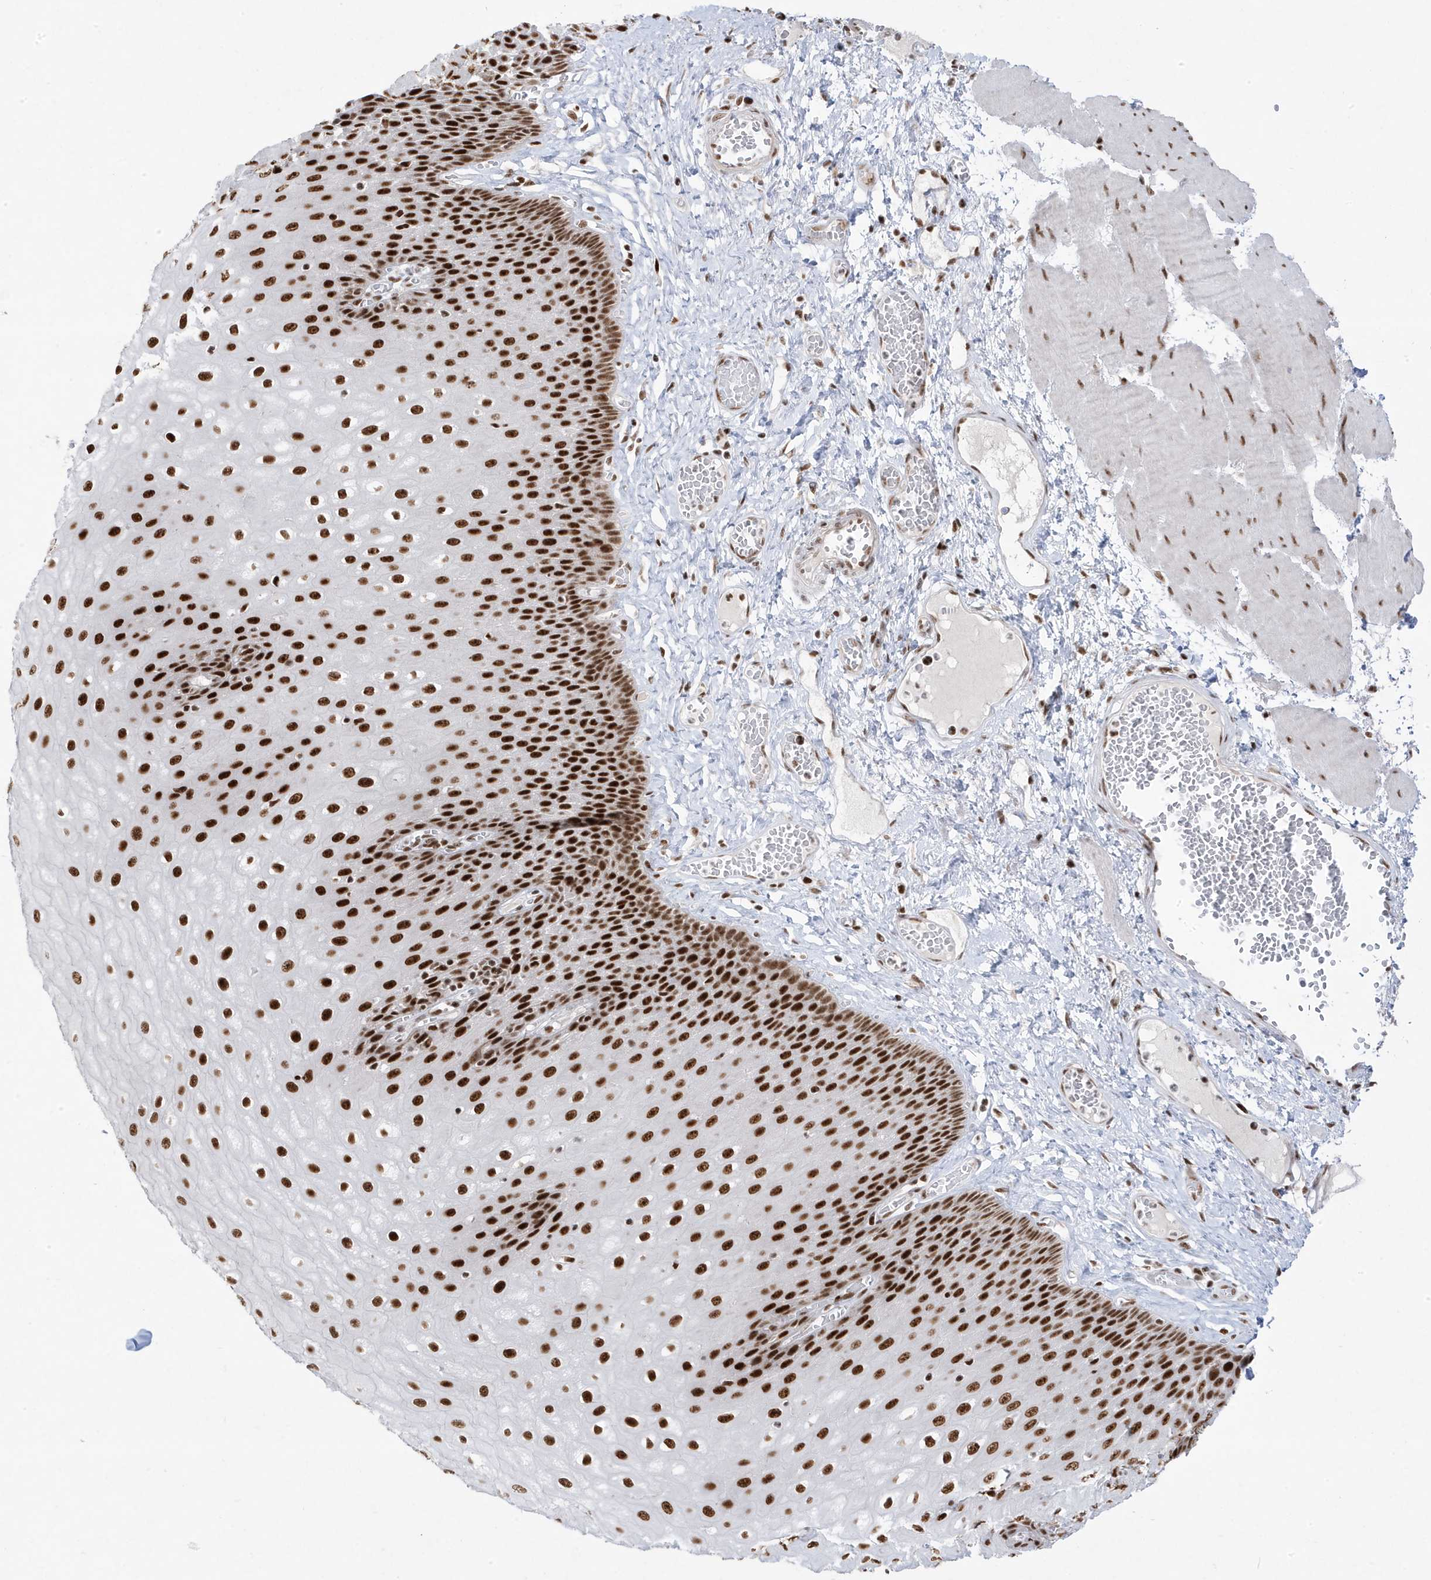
{"staining": {"intensity": "strong", "quantity": ">75%", "location": "nuclear"}, "tissue": "esophagus", "cell_type": "Squamous epithelial cells", "image_type": "normal", "snomed": [{"axis": "morphology", "description": "Normal tissue, NOS"}, {"axis": "topography", "description": "Esophagus"}], "caption": "The histopathology image reveals immunohistochemical staining of unremarkable esophagus. There is strong nuclear staining is seen in approximately >75% of squamous epithelial cells. The protein of interest is stained brown, and the nuclei are stained in blue (DAB (3,3'-diaminobenzidine) IHC with brightfield microscopy, high magnification).", "gene": "MTREX", "patient": {"sex": "male", "age": 60}}